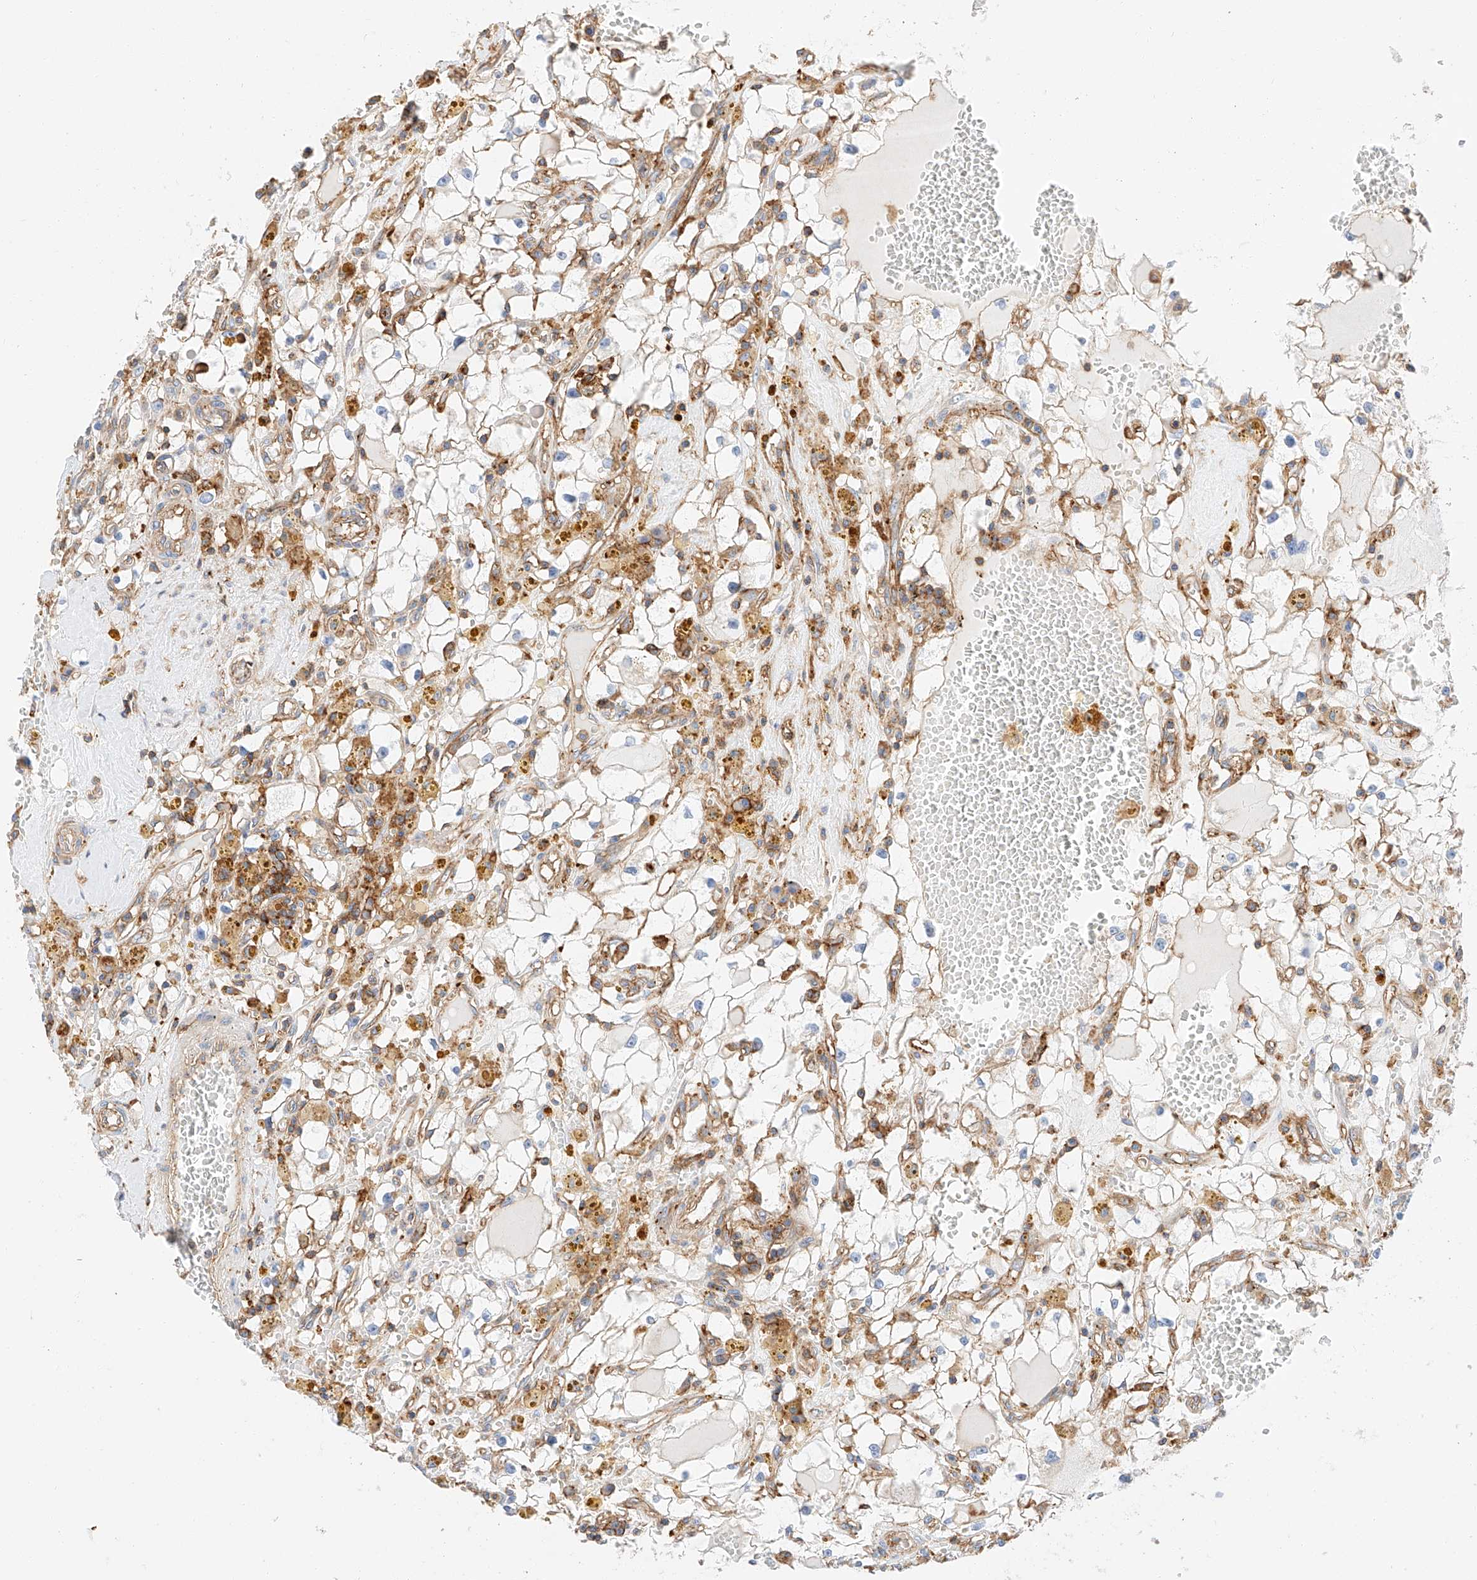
{"staining": {"intensity": "negative", "quantity": "none", "location": "none"}, "tissue": "renal cancer", "cell_type": "Tumor cells", "image_type": "cancer", "snomed": [{"axis": "morphology", "description": "Adenocarcinoma, NOS"}, {"axis": "topography", "description": "Kidney"}], "caption": "This is an immunohistochemistry (IHC) photomicrograph of human renal cancer (adenocarcinoma). There is no positivity in tumor cells.", "gene": "HAUS4", "patient": {"sex": "male", "age": 56}}